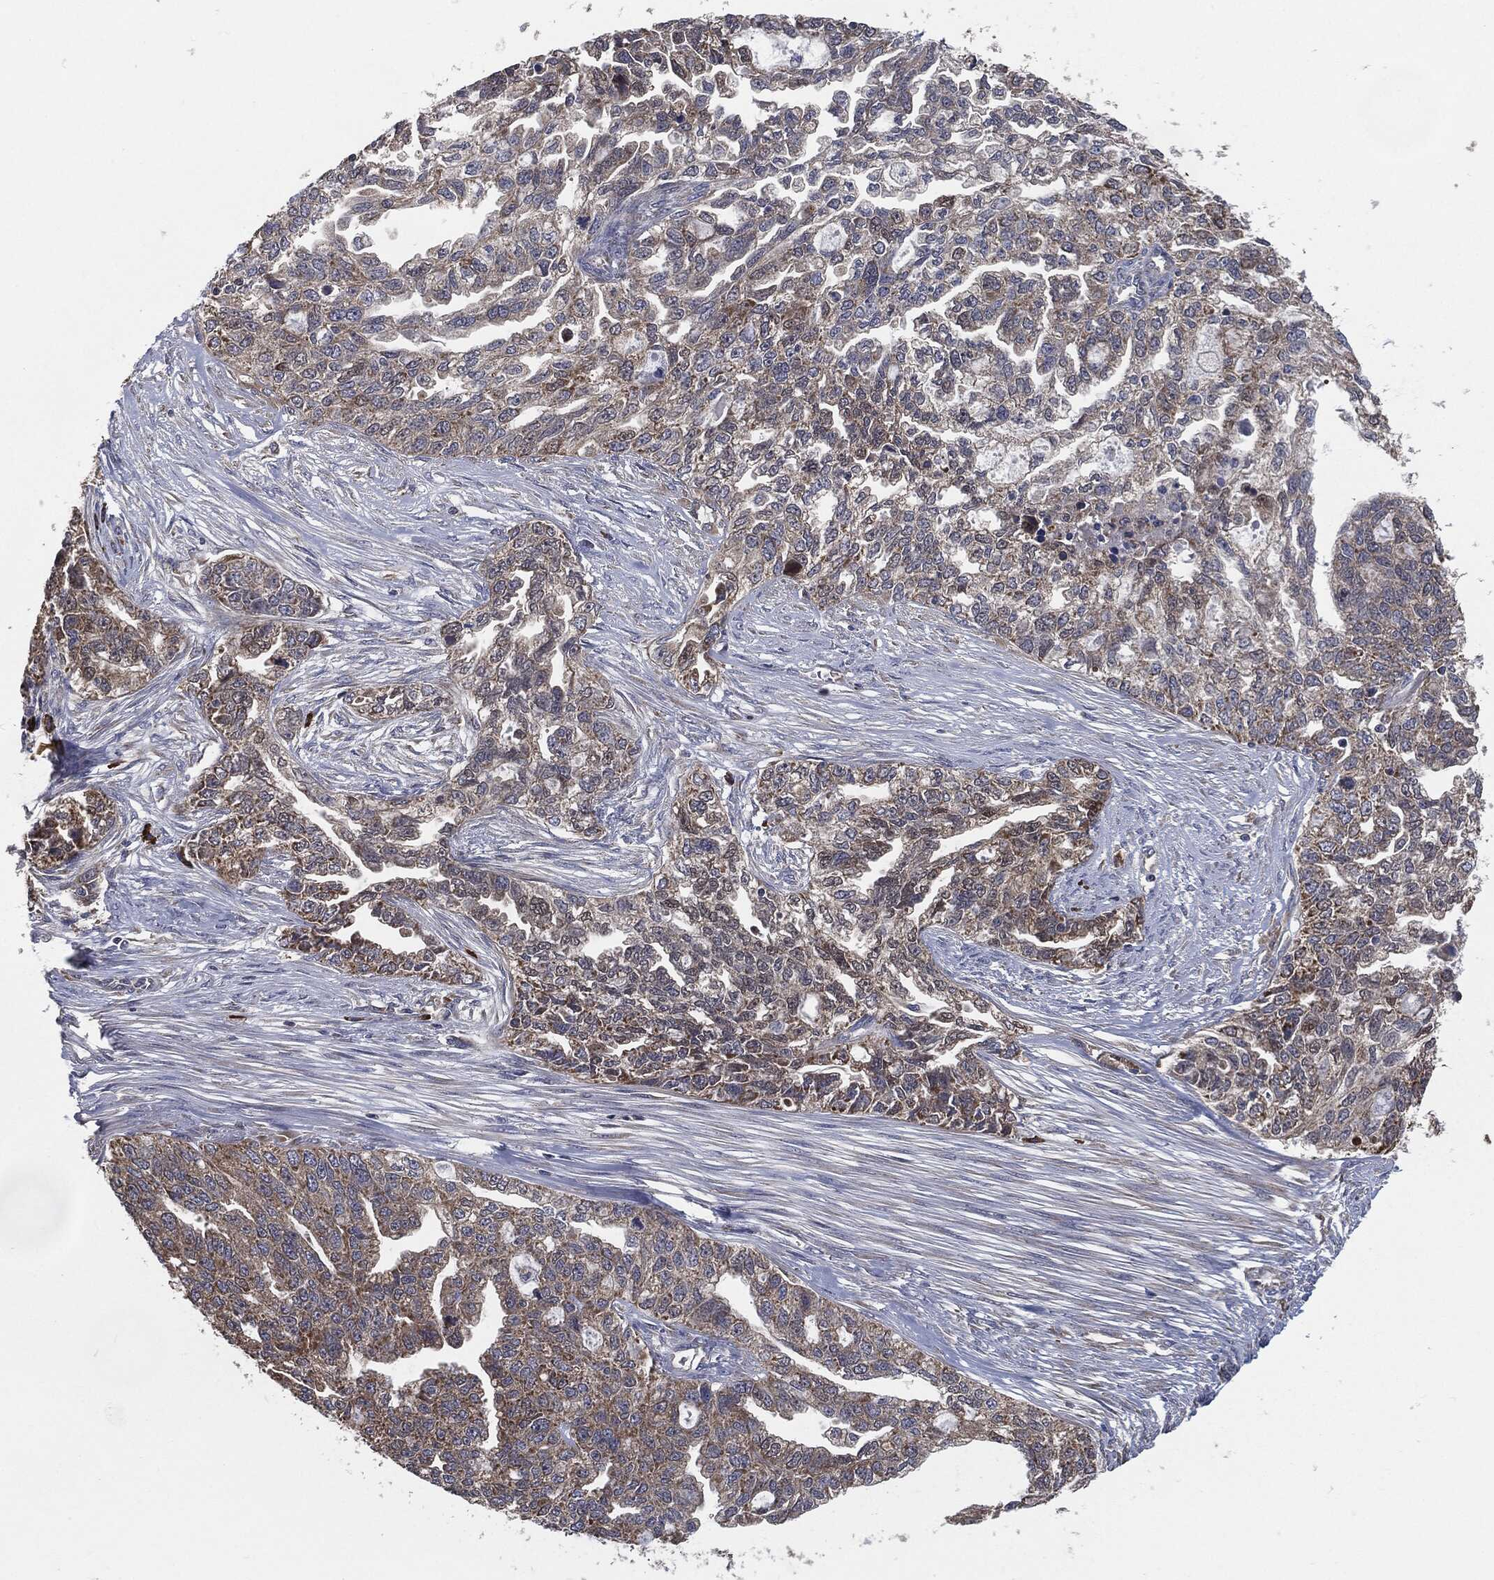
{"staining": {"intensity": "weak", "quantity": ">75%", "location": "cytoplasmic/membranous"}, "tissue": "ovarian cancer", "cell_type": "Tumor cells", "image_type": "cancer", "snomed": [{"axis": "morphology", "description": "Cystadenocarcinoma, serous, NOS"}, {"axis": "topography", "description": "Ovary"}], "caption": "High-power microscopy captured an immunohistochemistry image of ovarian cancer (serous cystadenocarcinoma), revealing weak cytoplasmic/membranous positivity in about >75% of tumor cells.", "gene": "PRDX4", "patient": {"sex": "female", "age": 51}}